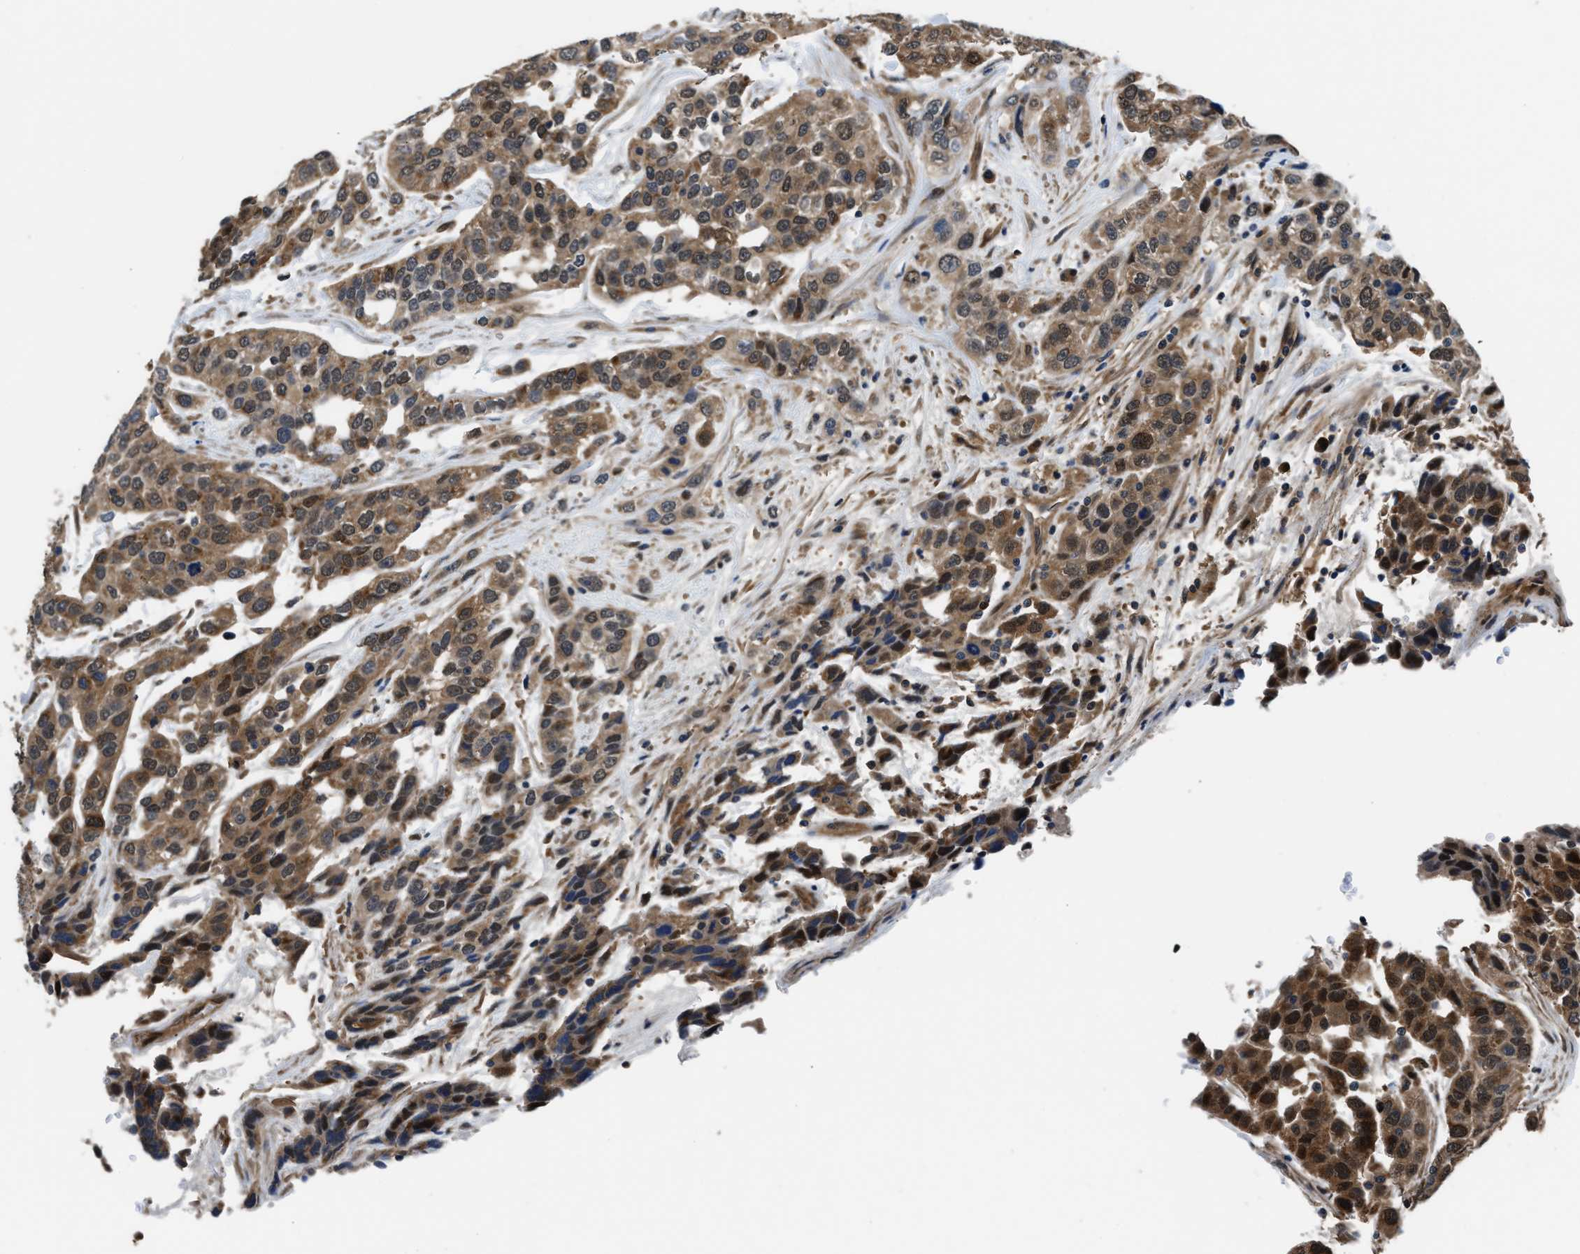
{"staining": {"intensity": "moderate", "quantity": ">75%", "location": "cytoplasmic/membranous"}, "tissue": "urothelial cancer", "cell_type": "Tumor cells", "image_type": "cancer", "snomed": [{"axis": "morphology", "description": "Urothelial carcinoma, High grade"}, {"axis": "topography", "description": "Urinary bladder"}], "caption": "Urothelial cancer stained with immunohistochemistry reveals moderate cytoplasmic/membranous expression in about >75% of tumor cells.", "gene": "PPA1", "patient": {"sex": "female", "age": 80}}